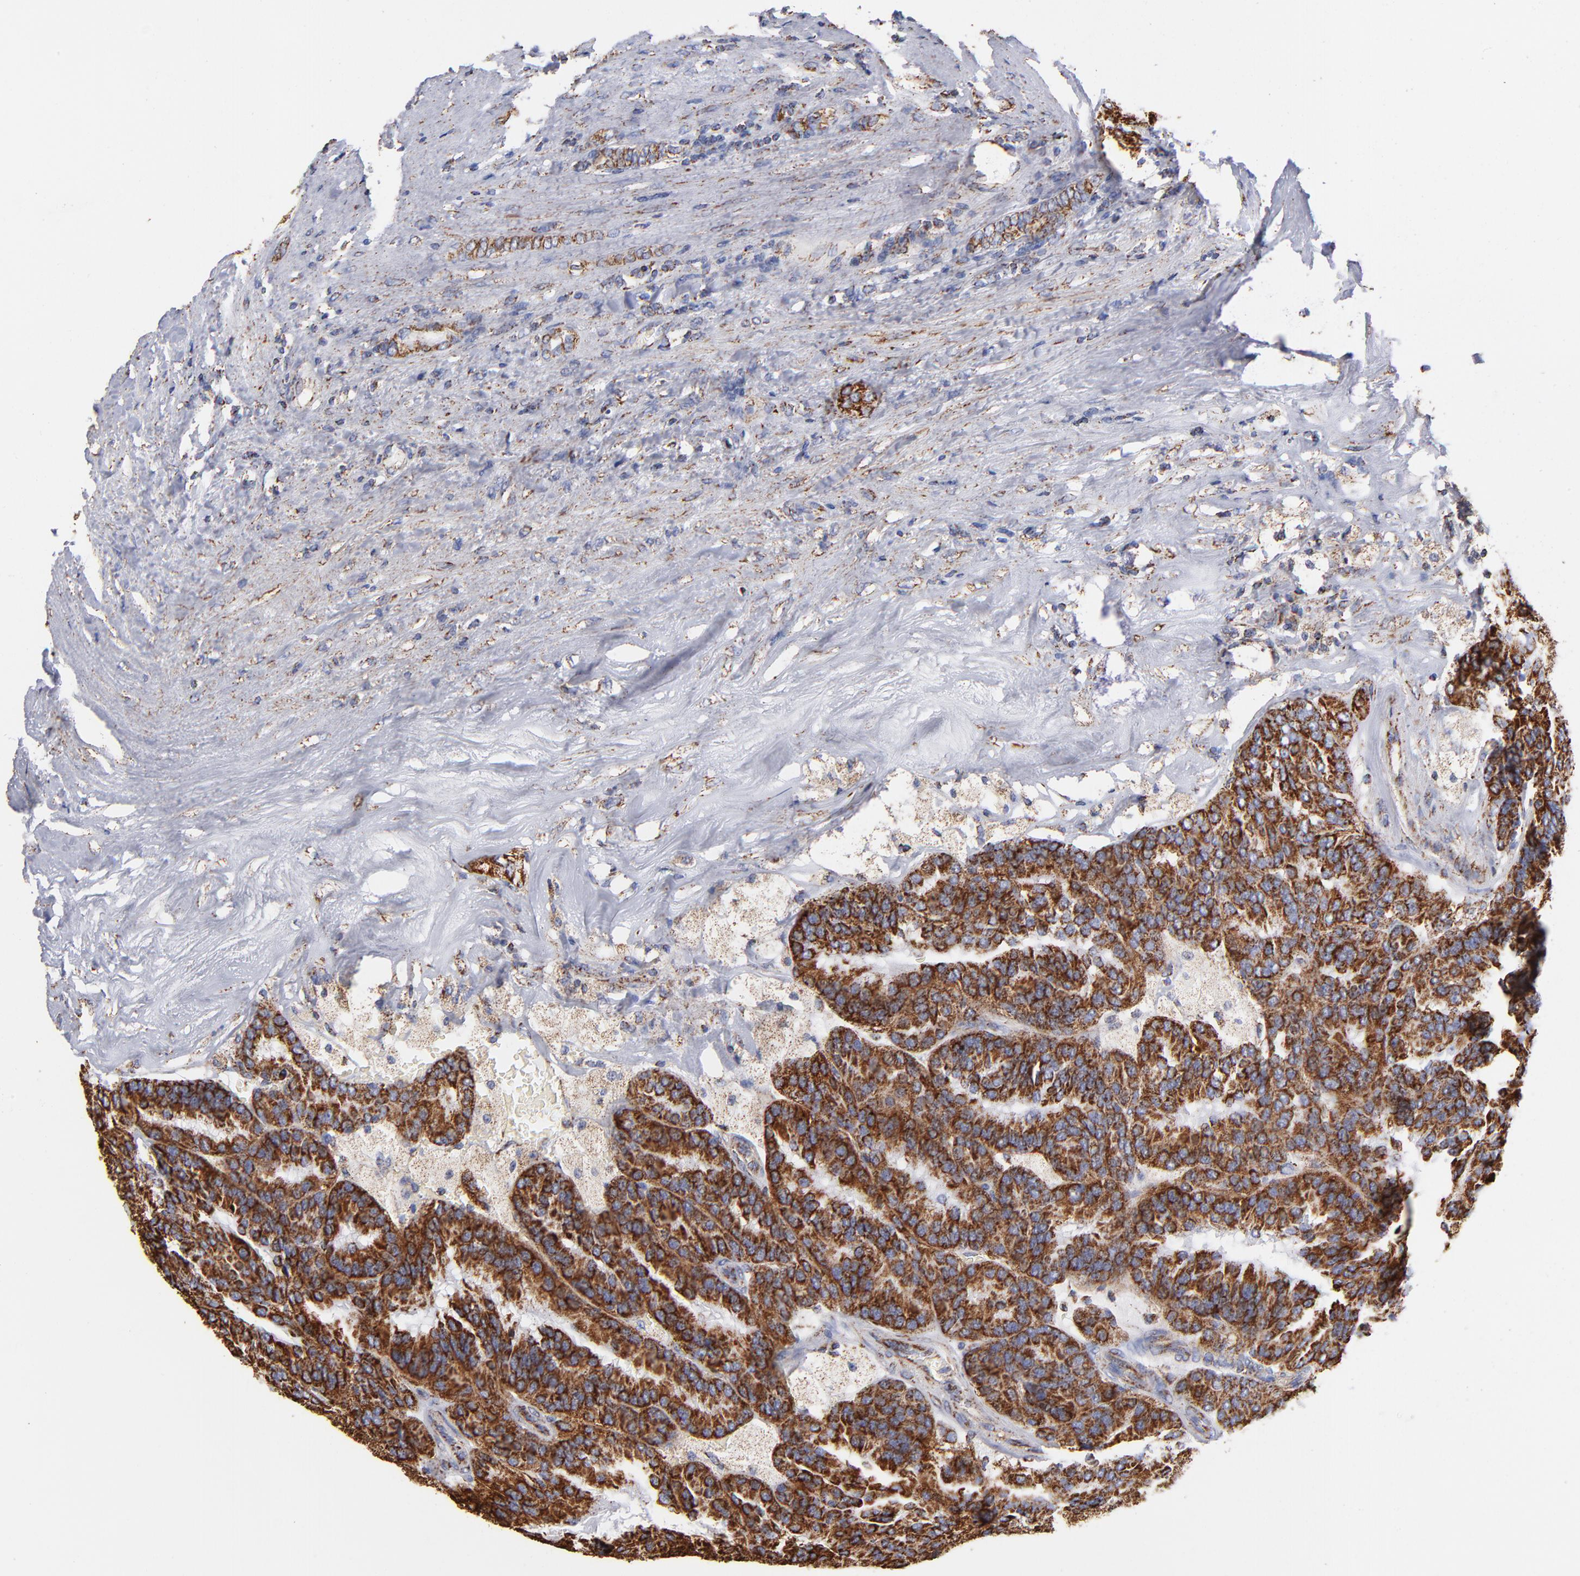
{"staining": {"intensity": "strong", "quantity": ">75%", "location": "cytoplasmic/membranous"}, "tissue": "renal cancer", "cell_type": "Tumor cells", "image_type": "cancer", "snomed": [{"axis": "morphology", "description": "Adenocarcinoma, NOS"}, {"axis": "topography", "description": "Kidney"}], "caption": "Immunohistochemistry of renal adenocarcinoma demonstrates high levels of strong cytoplasmic/membranous expression in approximately >75% of tumor cells.", "gene": "PHB1", "patient": {"sex": "male", "age": 46}}